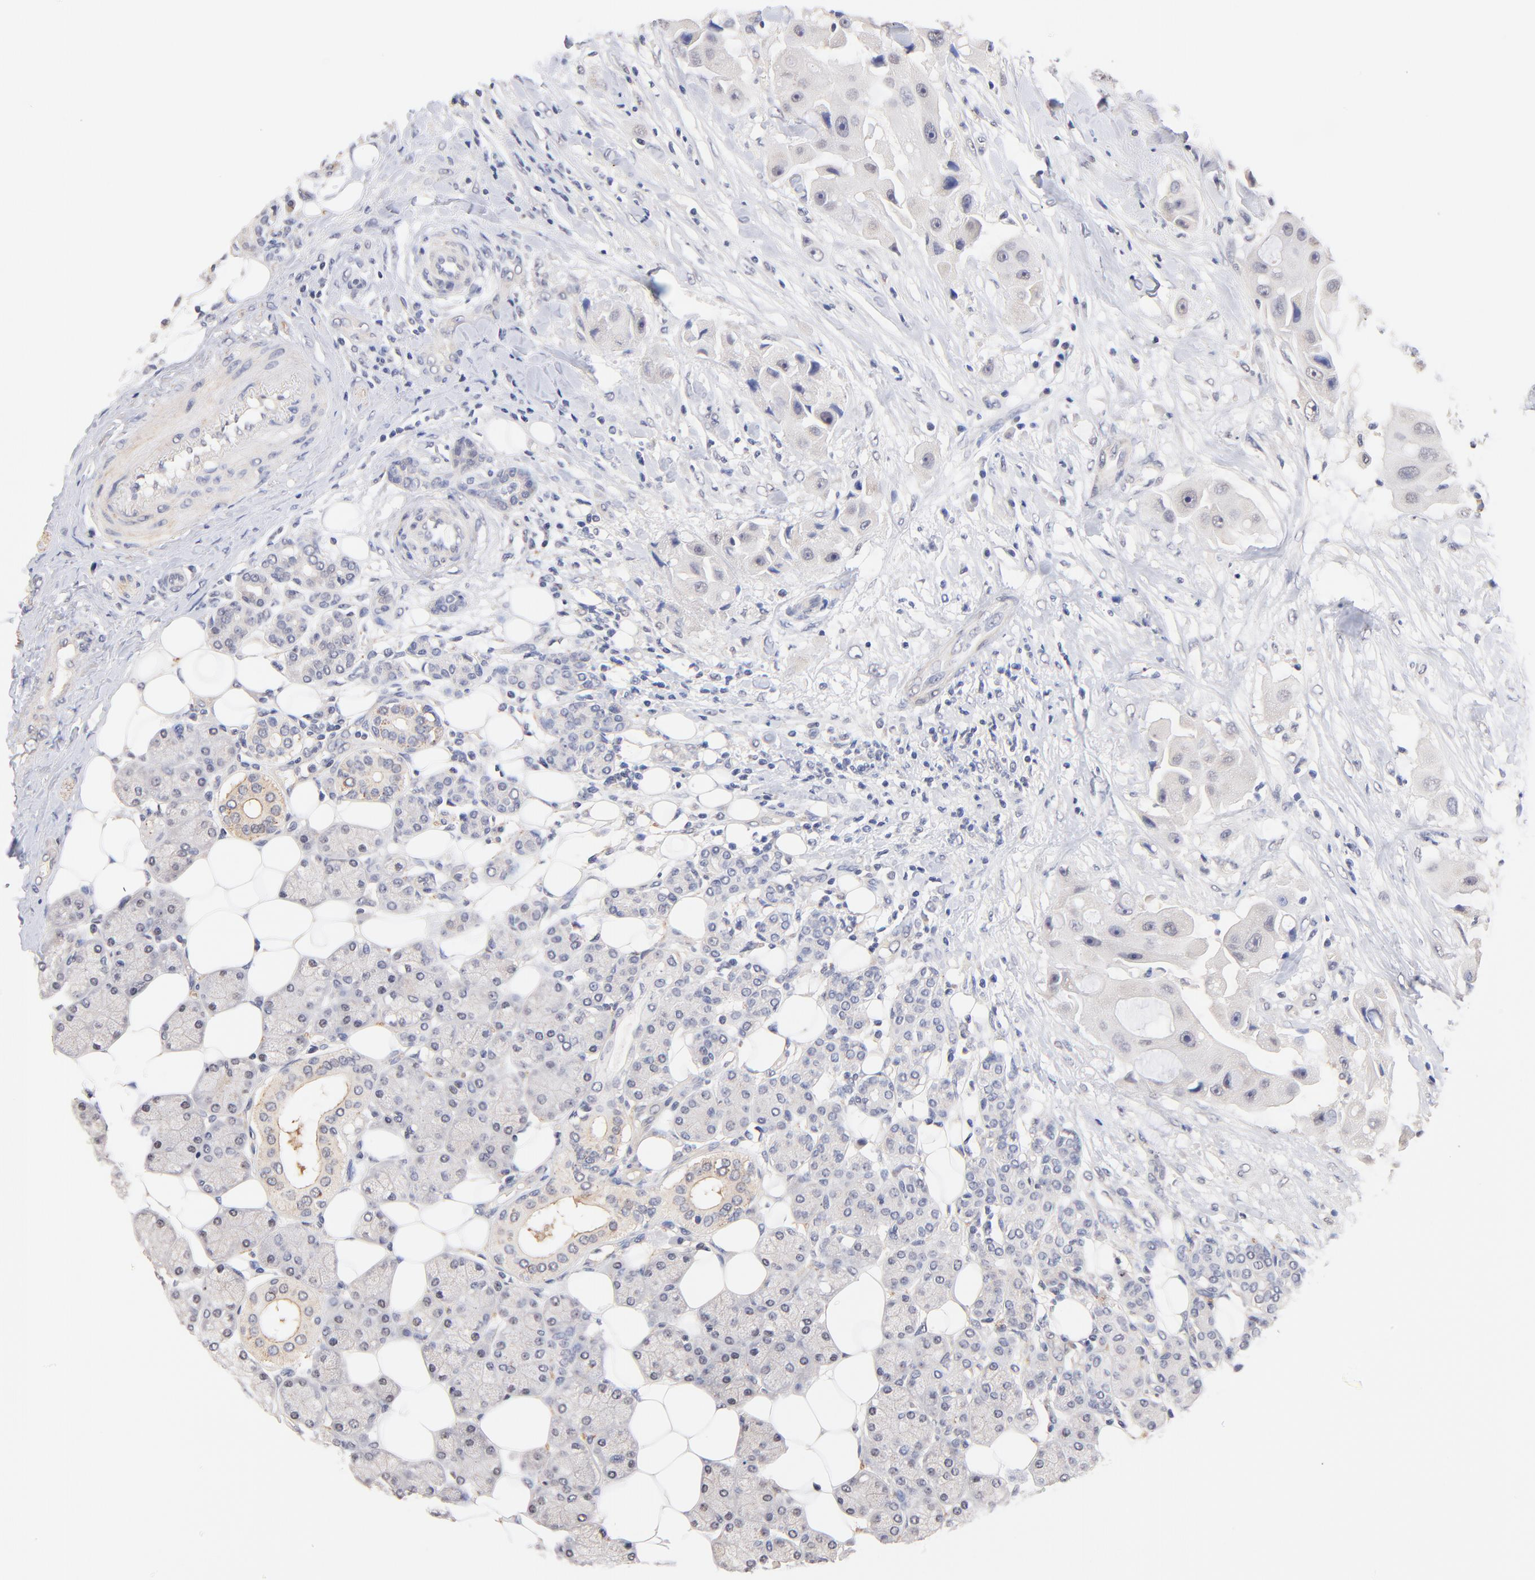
{"staining": {"intensity": "negative", "quantity": "none", "location": "none"}, "tissue": "head and neck cancer", "cell_type": "Tumor cells", "image_type": "cancer", "snomed": [{"axis": "morphology", "description": "Normal tissue, NOS"}, {"axis": "morphology", "description": "Adenocarcinoma, NOS"}, {"axis": "topography", "description": "Salivary gland"}, {"axis": "topography", "description": "Head-Neck"}], "caption": "Human head and neck adenocarcinoma stained for a protein using immunohistochemistry (IHC) shows no expression in tumor cells.", "gene": "RIBC2", "patient": {"sex": "male", "age": 80}}